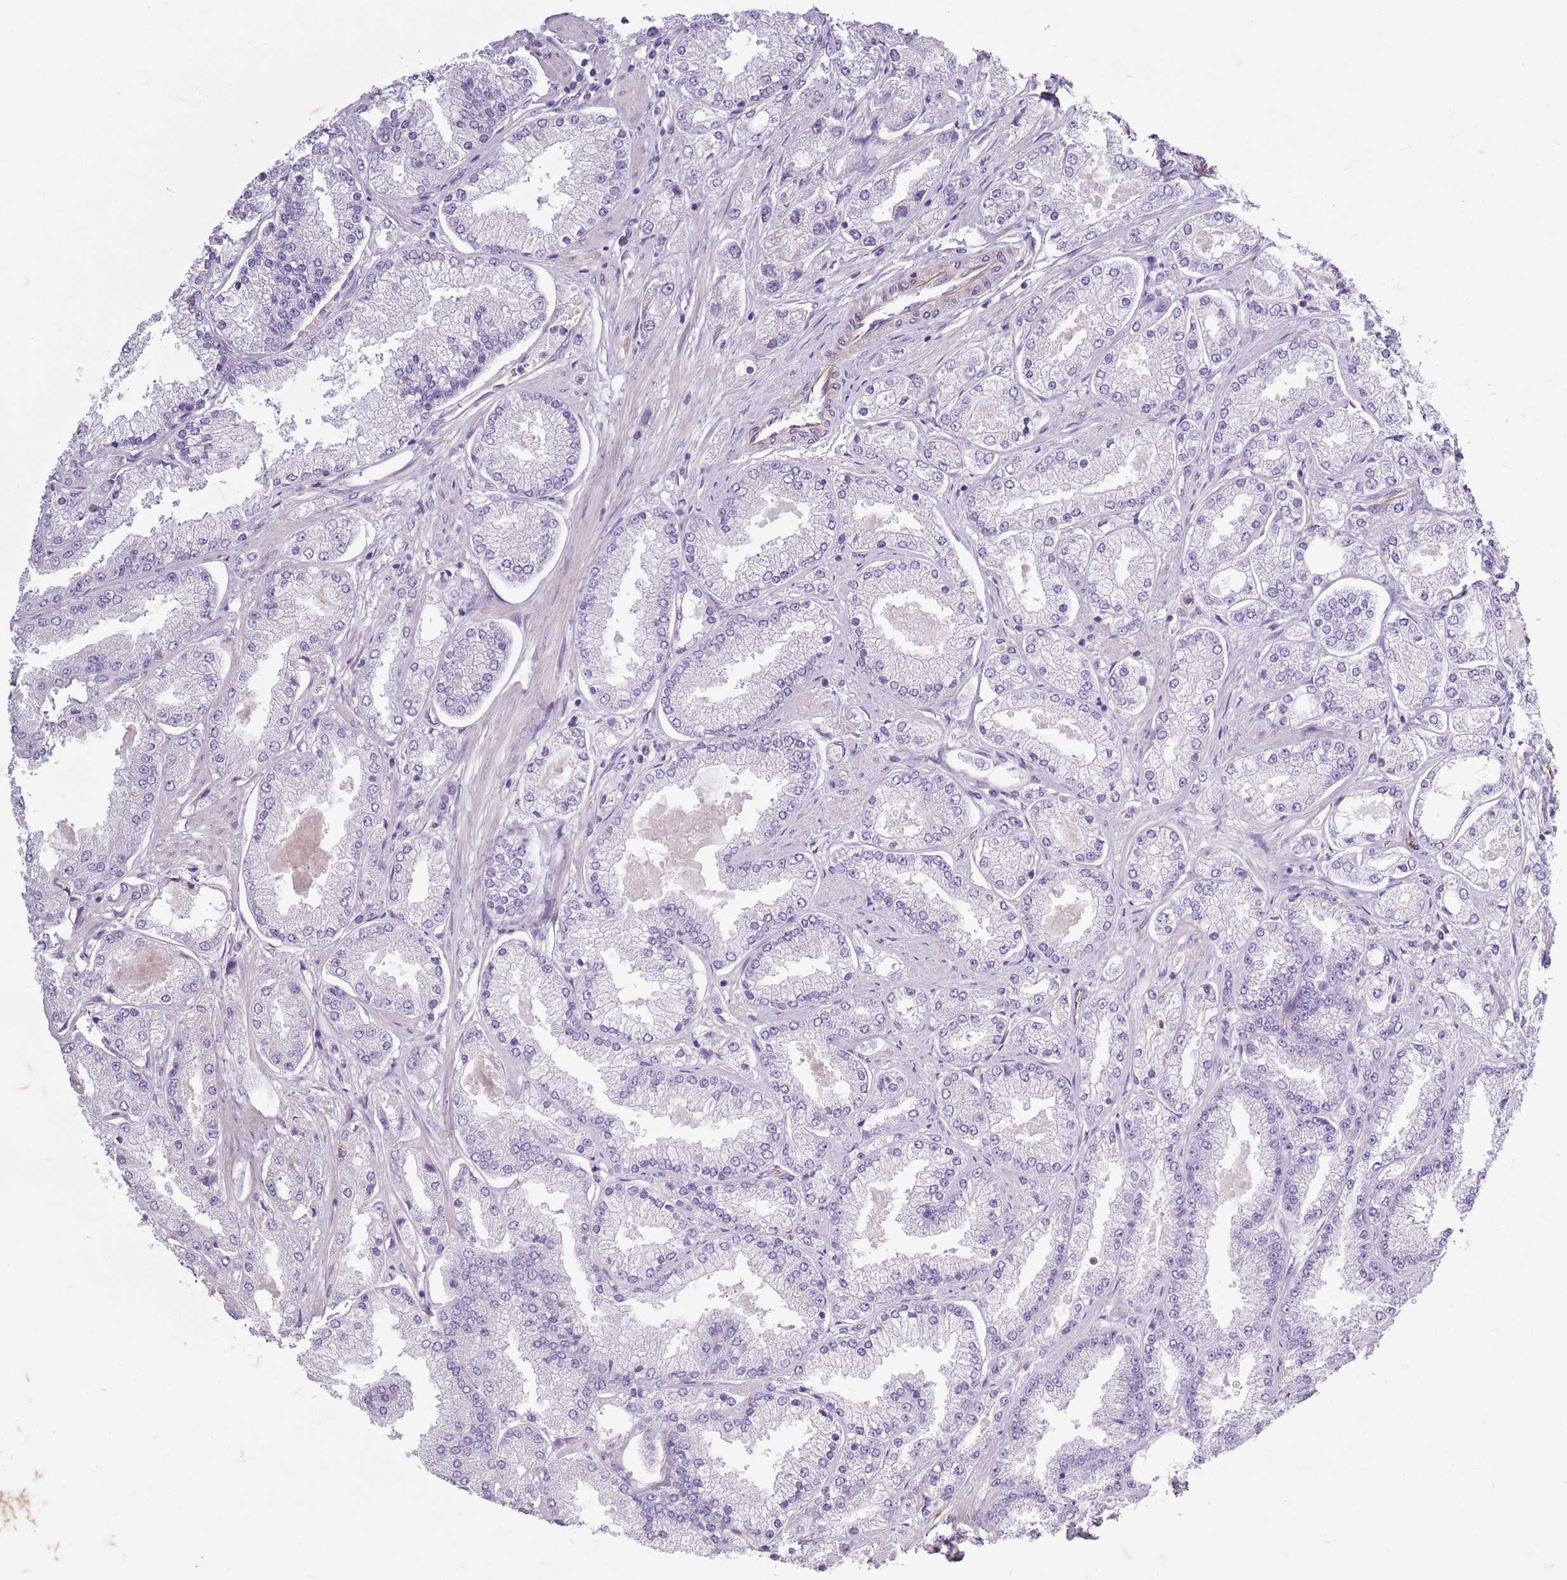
{"staining": {"intensity": "negative", "quantity": "none", "location": "none"}, "tissue": "prostate cancer", "cell_type": "Tumor cells", "image_type": "cancer", "snomed": [{"axis": "morphology", "description": "Adenocarcinoma, High grade"}, {"axis": "topography", "description": "Prostate"}], "caption": "Image shows no protein positivity in tumor cells of prostate cancer (high-grade adenocarcinoma) tissue.", "gene": "TAS2R38", "patient": {"sex": "male", "age": 69}}